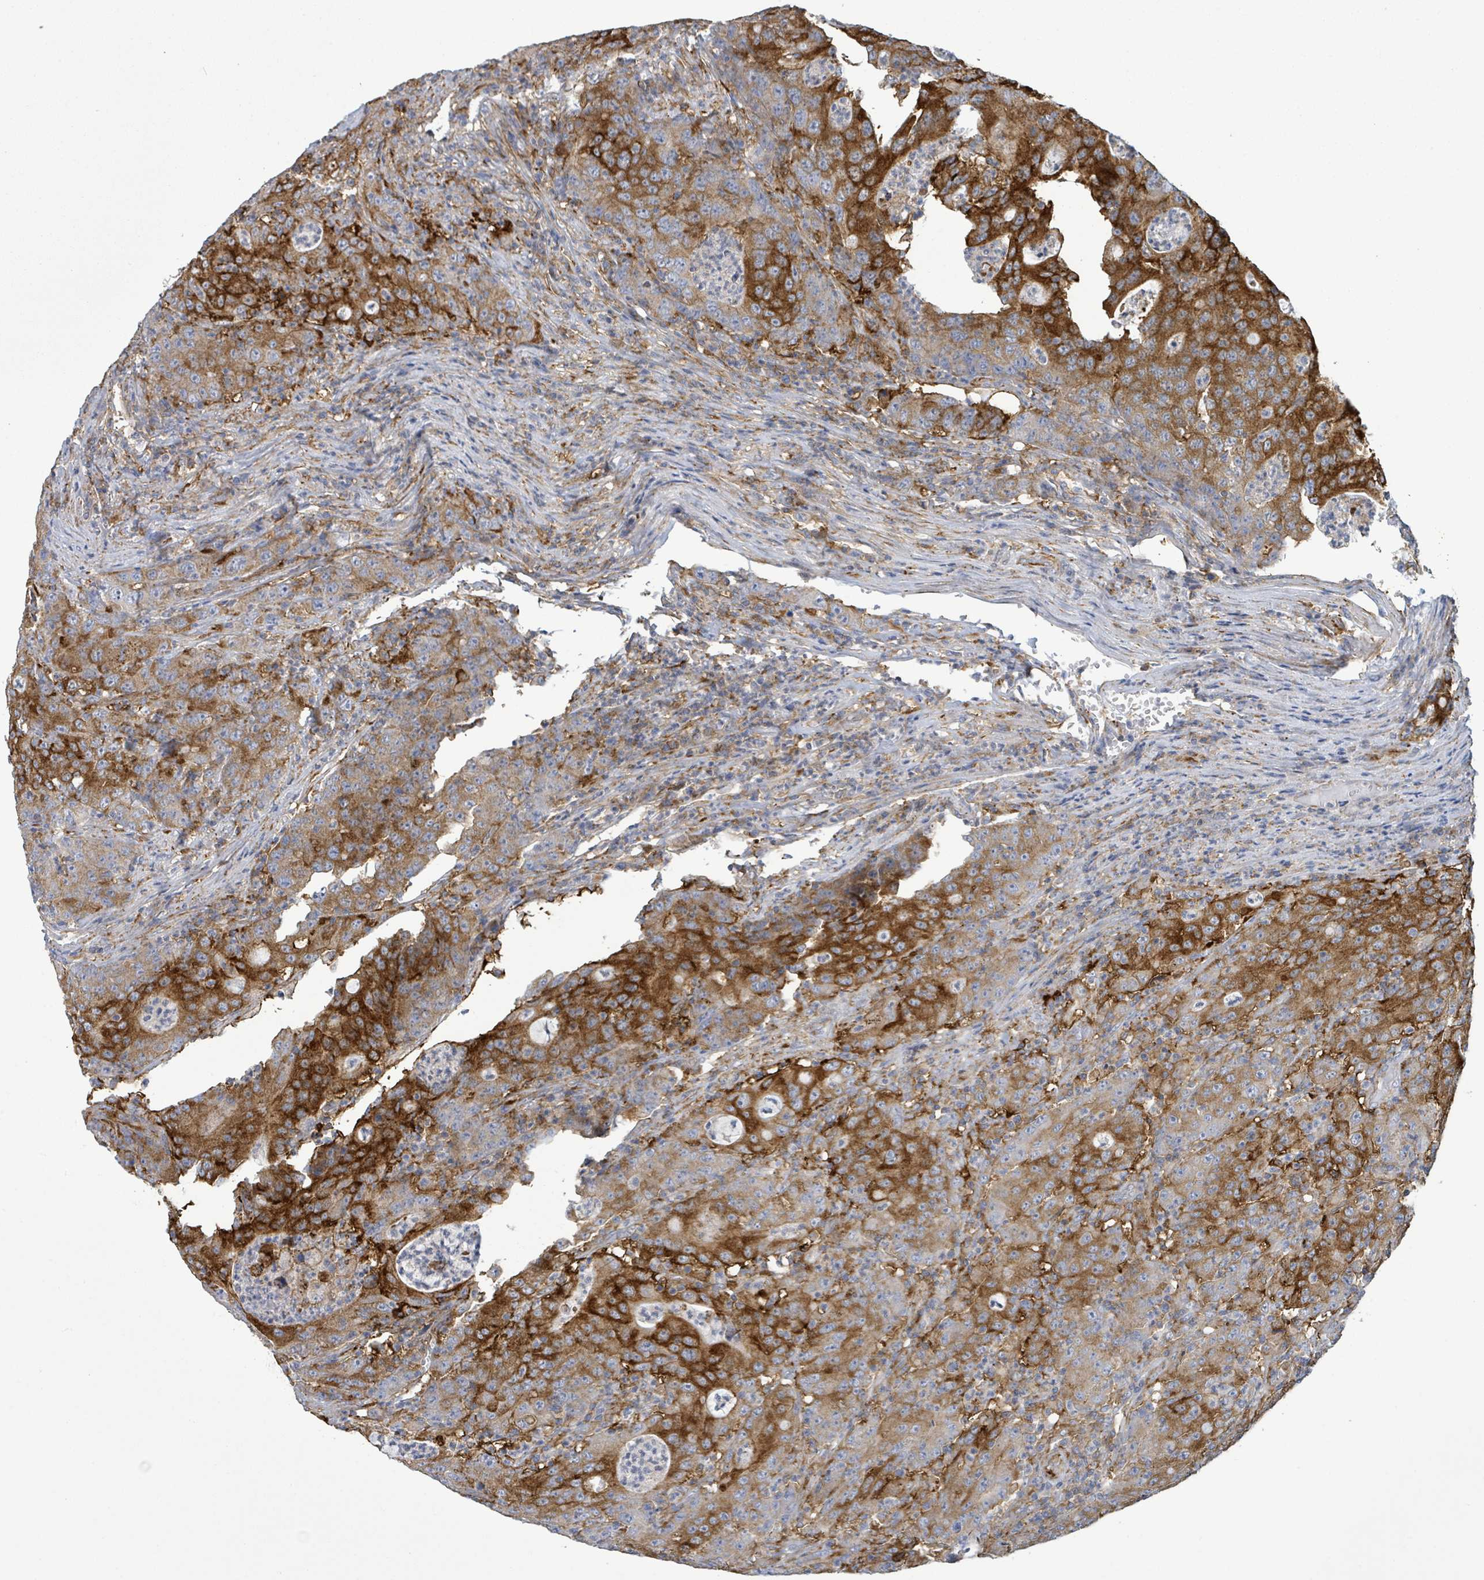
{"staining": {"intensity": "strong", "quantity": ">75%", "location": "cytoplasmic/membranous"}, "tissue": "colorectal cancer", "cell_type": "Tumor cells", "image_type": "cancer", "snomed": [{"axis": "morphology", "description": "Adenocarcinoma, NOS"}, {"axis": "topography", "description": "Colon"}], "caption": "Immunohistochemical staining of human adenocarcinoma (colorectal) shows strong cytoplasmic/membranous protein positivity in about >75% of tumor cells.", "gene": "EGFL7", "patient": {"sex": "male", "age": 83}}